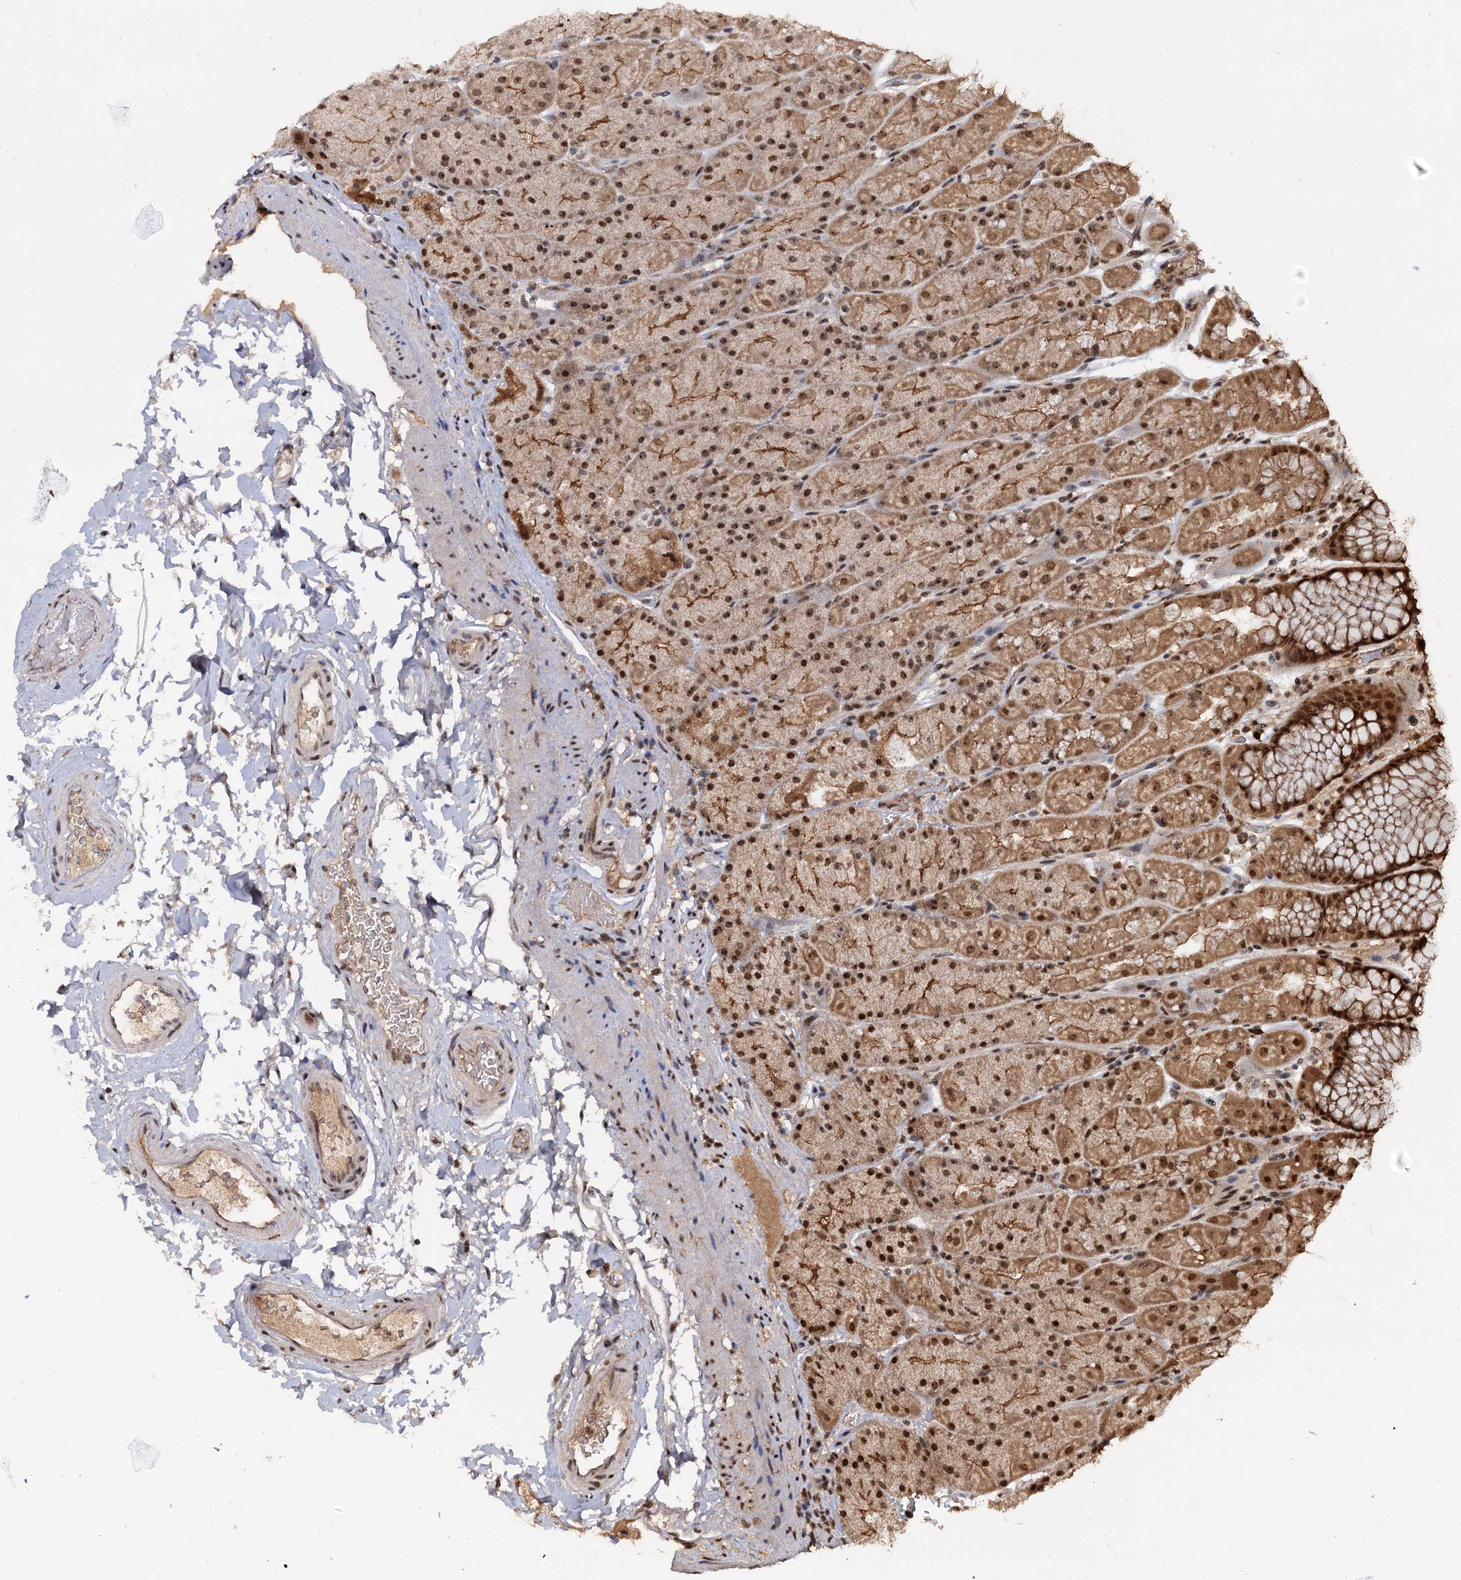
{"staining": {"intensity": "moderate", "quantity": ">75%", "location": "cytoplasmic/membranous,nuclear"}, "tissue": "stomach", "cell_type": "Glandular cells", "image_type": "normal", "snomed": [{"axis": "morphology", "description": "Normal tissue, NOS"}, {"axis": "topography", "description": "Stomach, upper"}, {"axis": "topography", "description": "Stomach, lower"}], "caption": "The image reveals immunohistochemical staining of normal stomach. There is moderate cytoplasmic/membranous,nuclear staining is identified in about >75% of glandular cells.", "gene": "FAM216B", "patient": {"sex": "male", "age": 67}}